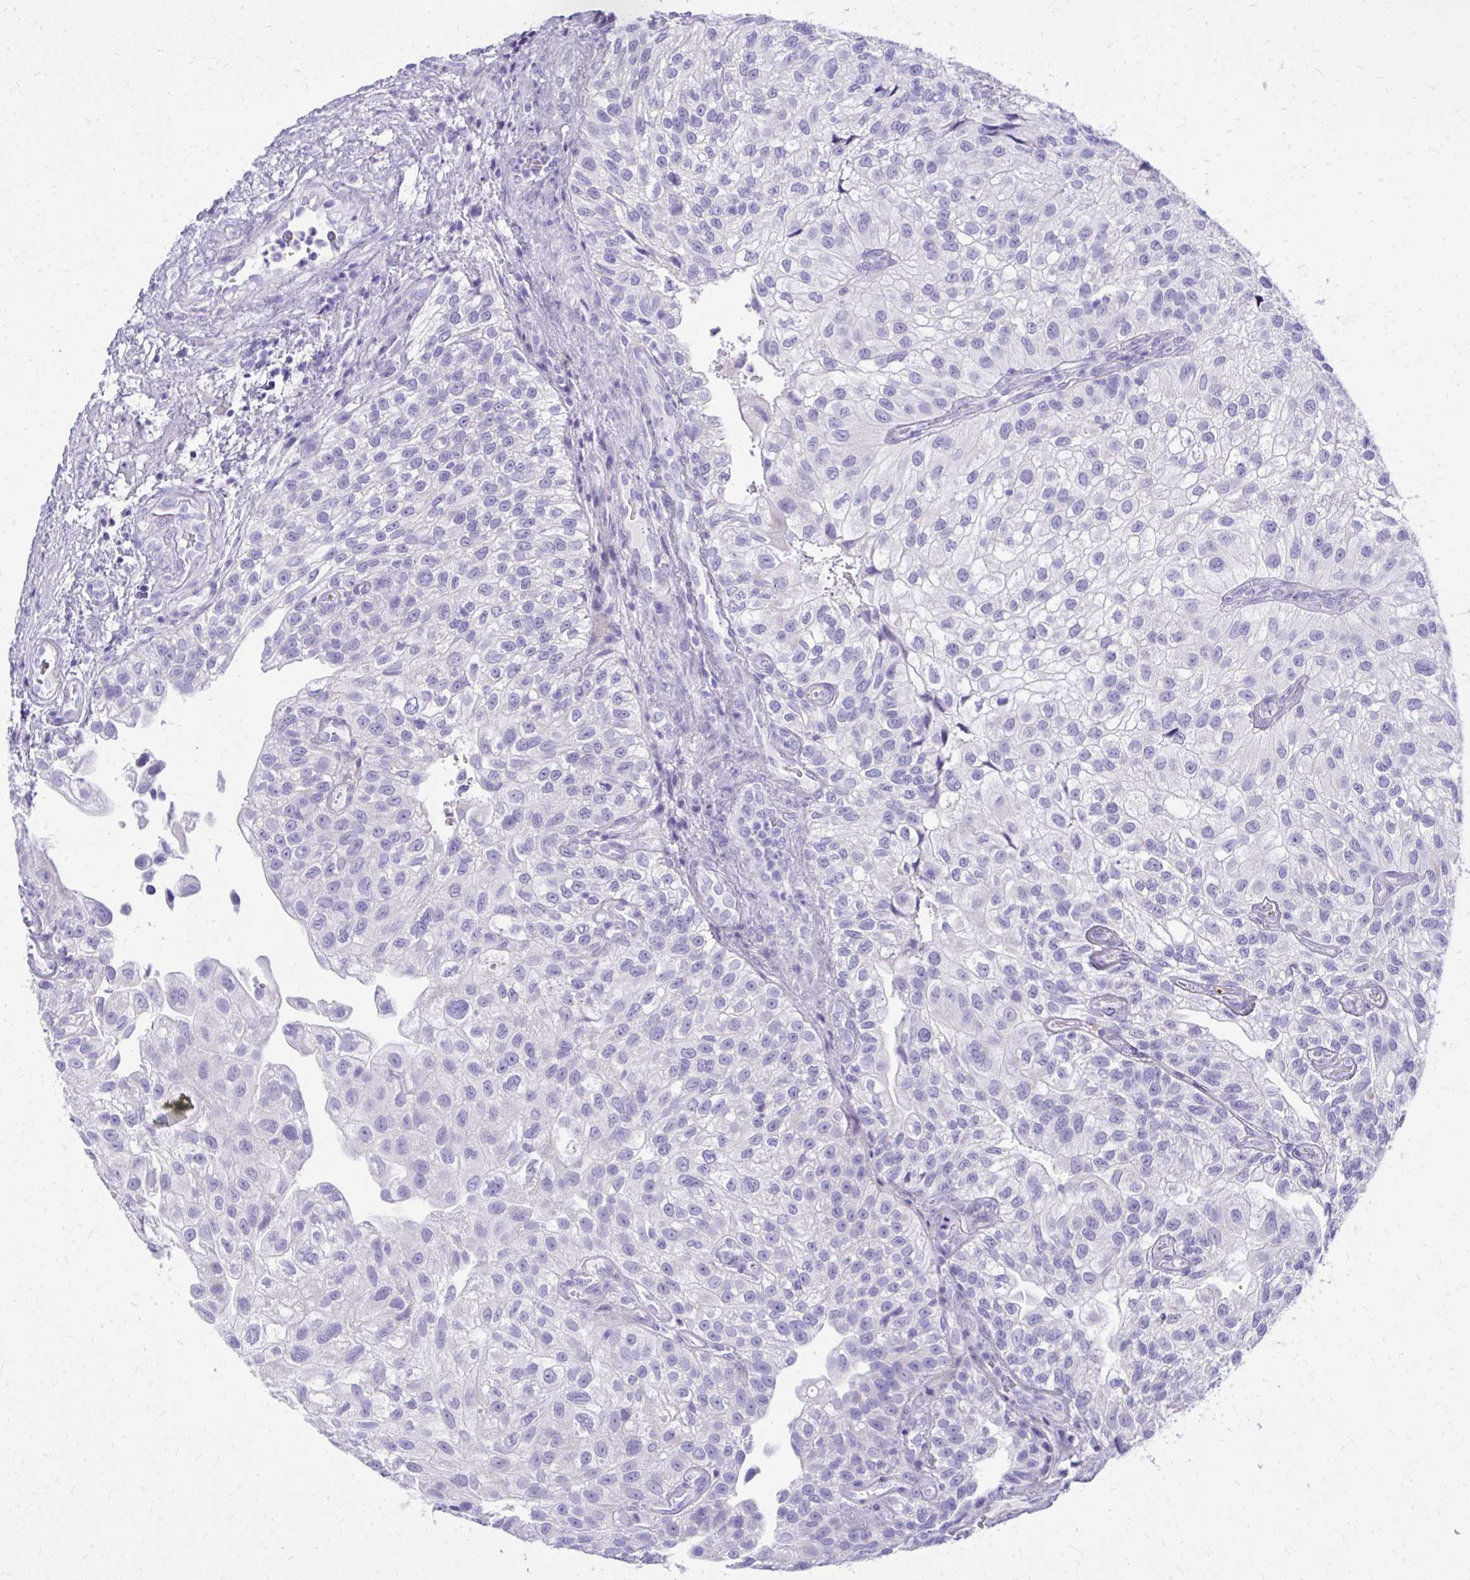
{"staining": {"intensity": "negative", "quantity": "none", "location": "none"}, "tissue": "urothelial cancer", "cell_type": "Tumor cells", "image_type": "cancer", "snomed": [{"axis": "morphology", "description": "Urothelial carcinoma, NOS"}, {"axis": "topography", "description": "Urinary bladder"}], "caption": "Histopathology image shows no protein expression in tumor cells of urothelial cancer tissue. The staining was performed using DAB to visualize the protein expression in brown, while the nuclei were stained in blue with hematoxylin (Magnification: 20x).", "gene": "BCL6B", "patient": {"sex": "male", "age": 87}}